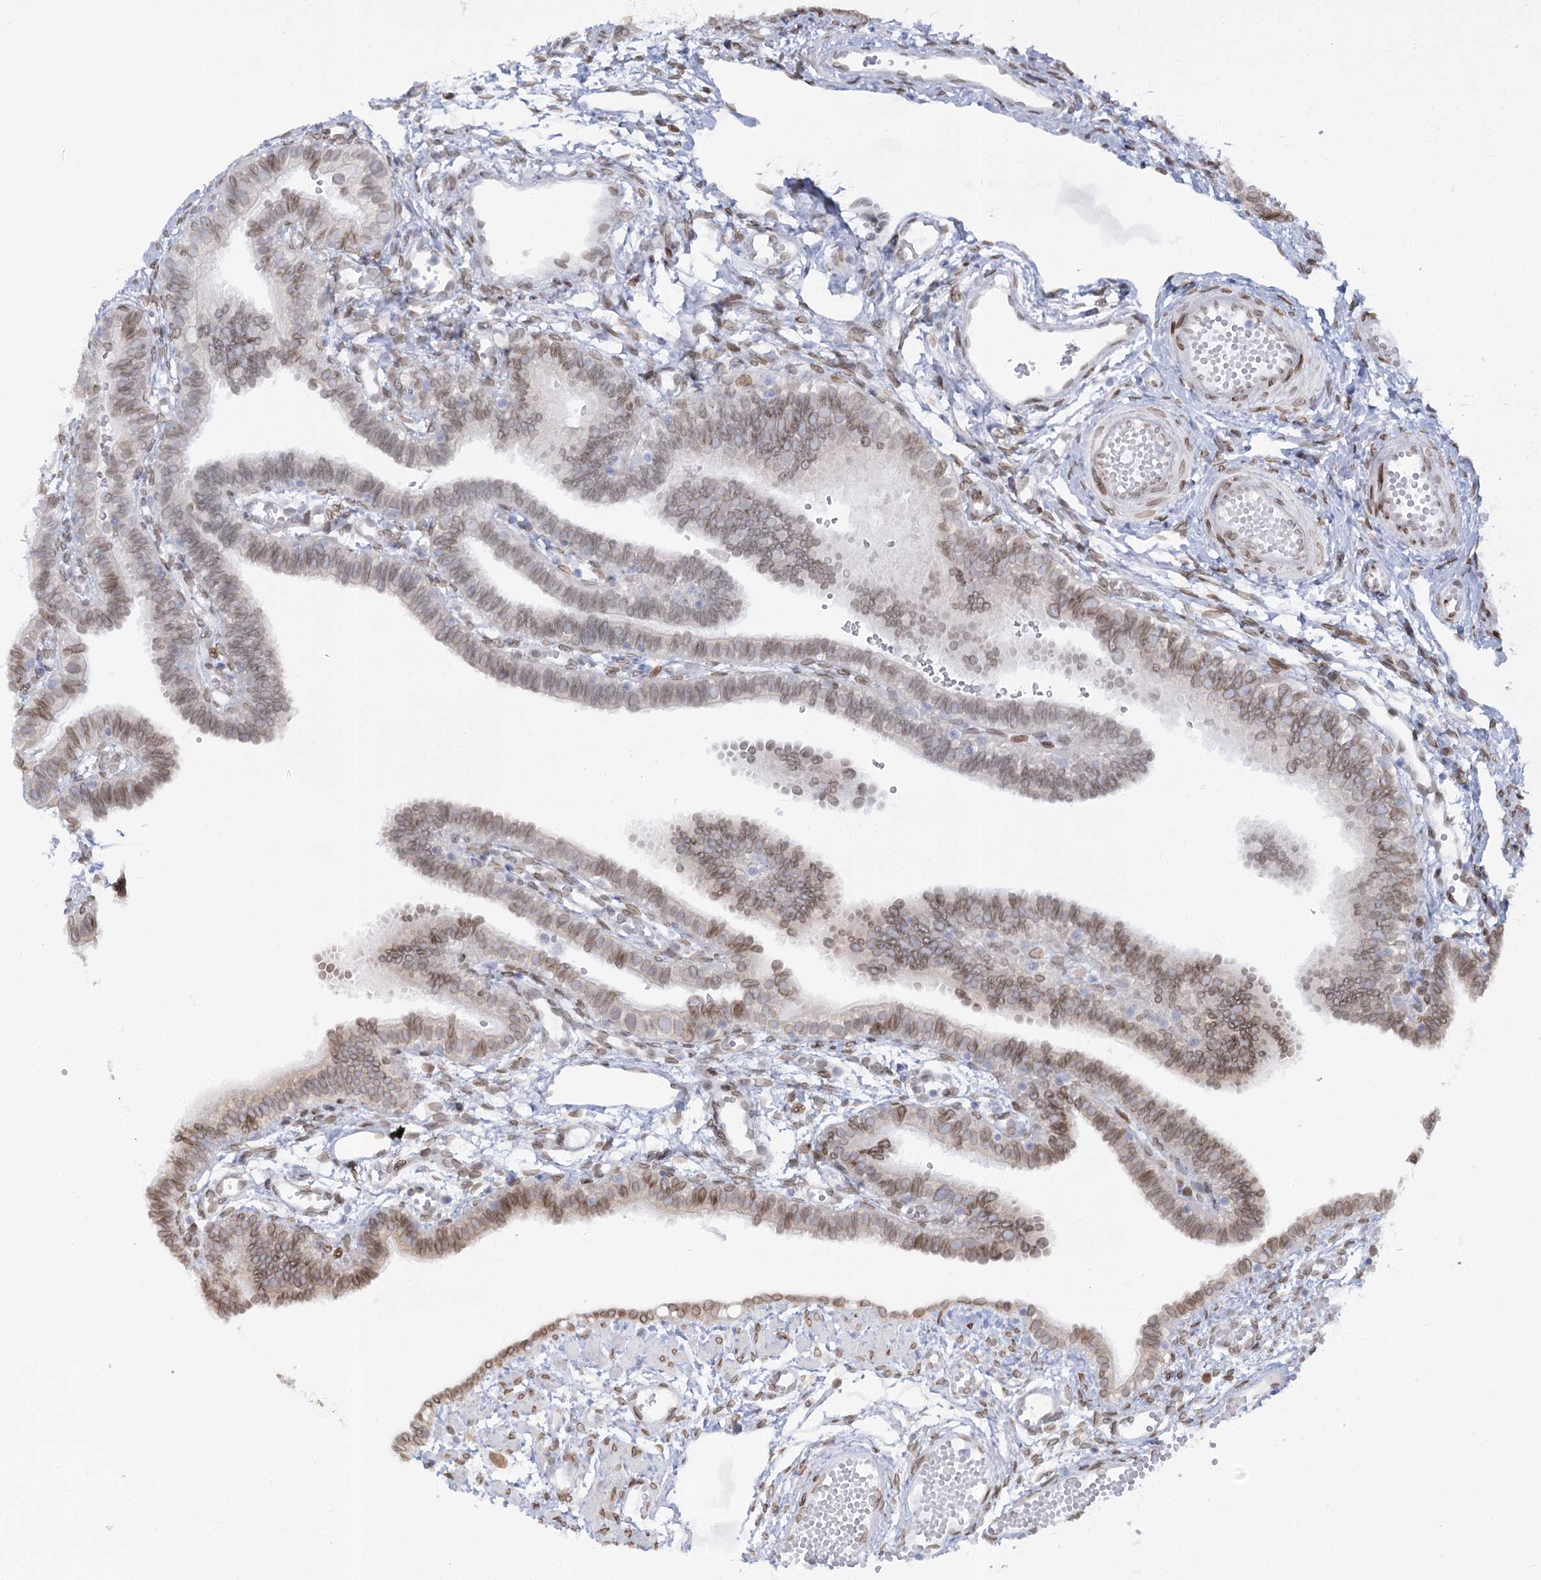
{"staining": {"intensity": "moderate", "quantity": "25%-75%", "location": "cytoplasmic/membranous,nuclear"}, "tissue": "fallopian tube", "cell_type": "Glandular cells", "image_type": "normal", "snomed": [{"axis": "morphology", "description": "Normal tissue, NOS"}, {"axis": "topography", "description": "Fallopian tube"}, {"axis": "topography", "description": "Placenta"}], "caption": "Protein expression analysis of normal human fallopian tube reveals moderate cytoplasmic/membranous,nuclear positivity in approximately 25%-75% of glandular cells.", "gene": "VWA5A", "patient": {"sex": "female", "age": 34}}